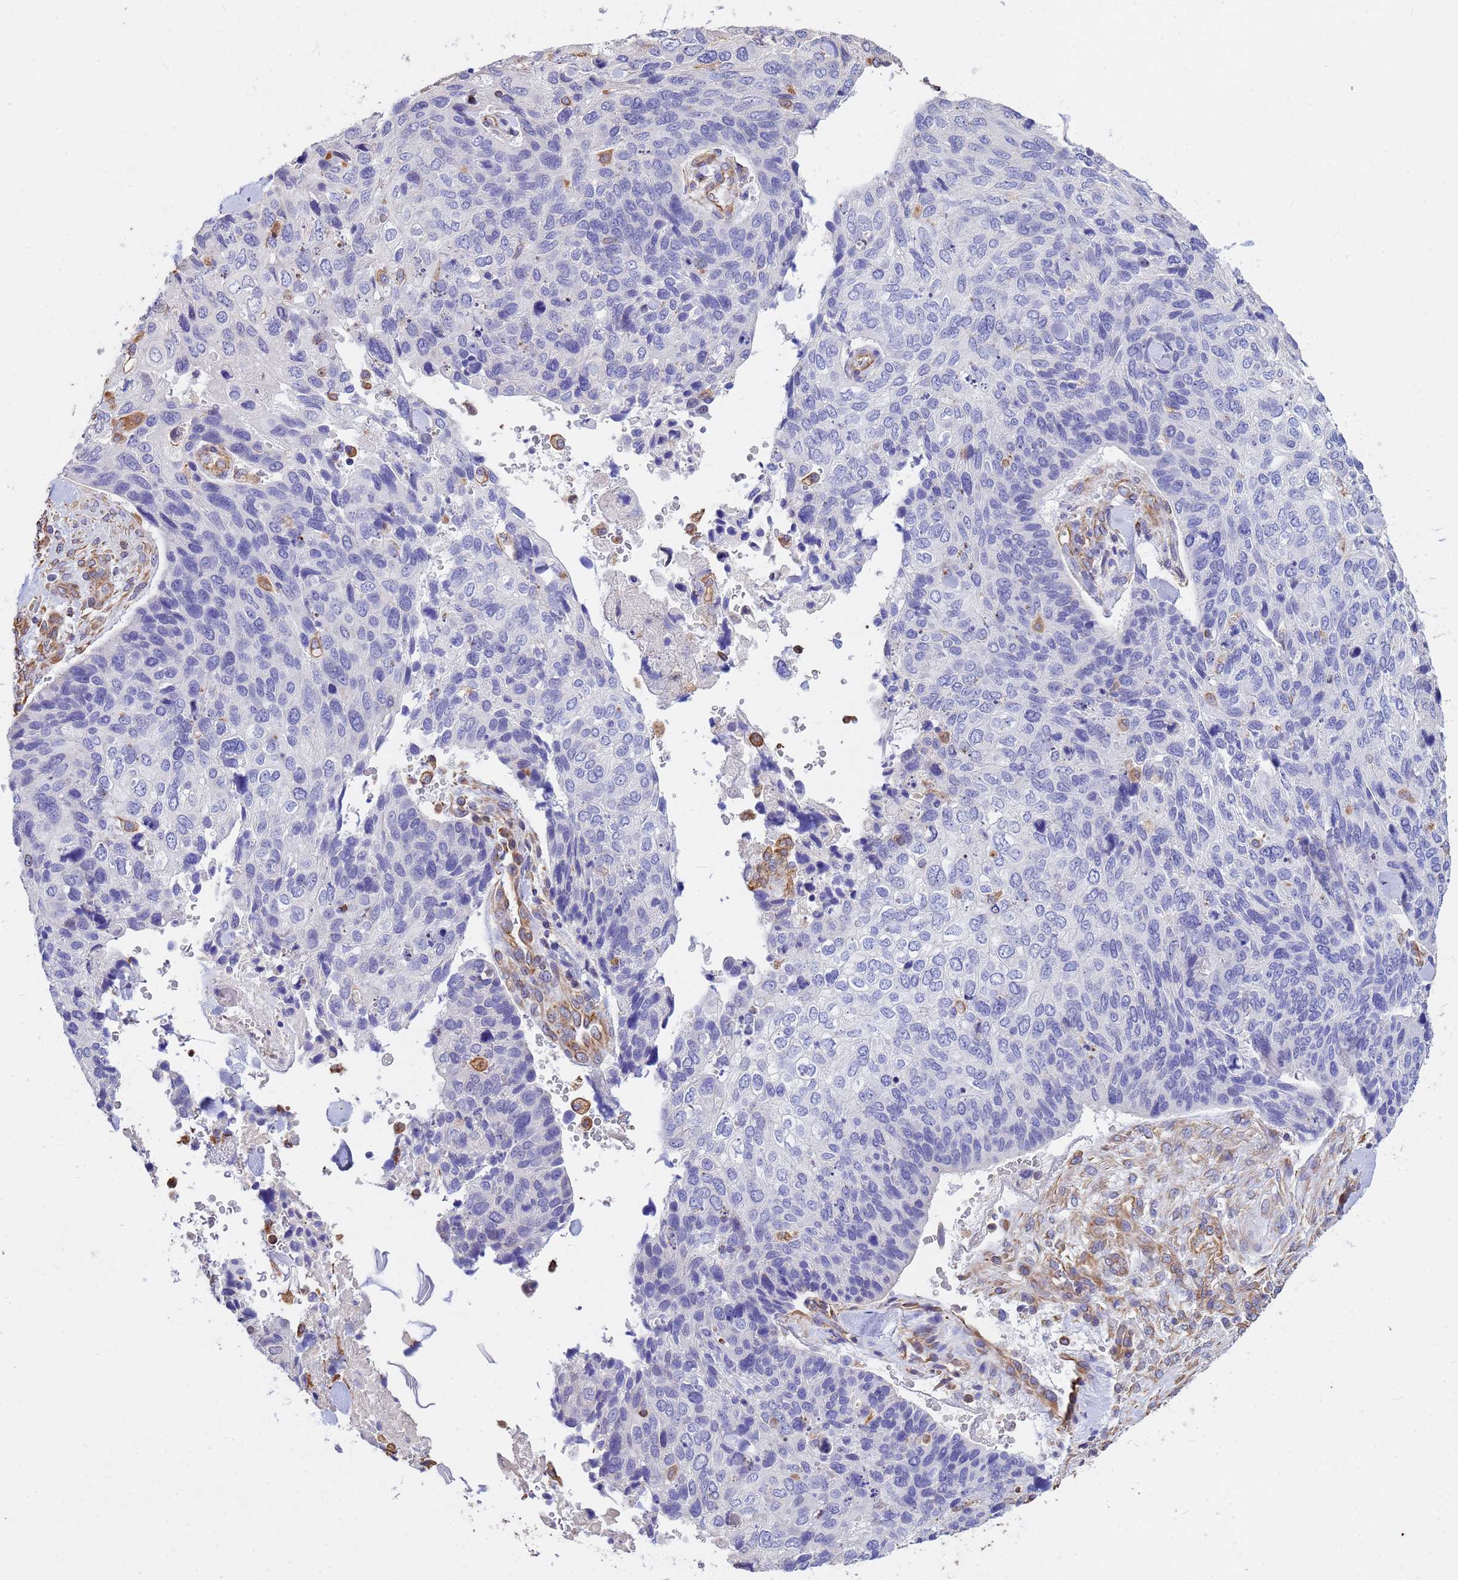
{"staining": {"intensity": "negative", "quantity": "none", "location": "none"}, "tissue": "skin cancer", "cell_type": "Tumor cells", "image_type": "cancer", "snomed": [{"axis": "morphology", "description": "Basal cell carcinoma"}, {"axis": "topography", "description": "Skin"}], "caption": "A high-resolution micrograph shows immunohistochemistry (IHC) staining of basal cell carcinoma (skin), which shows no significant positivity in tumor cells. Brightfield microscopy of IHC stained with DAB (3,3'-diaminobenzidine) (brown) and hematoxylin (blue), captured at high magnification.", "gene": "TCEAL3", "patient": {"sex": "female", "age": 74}}